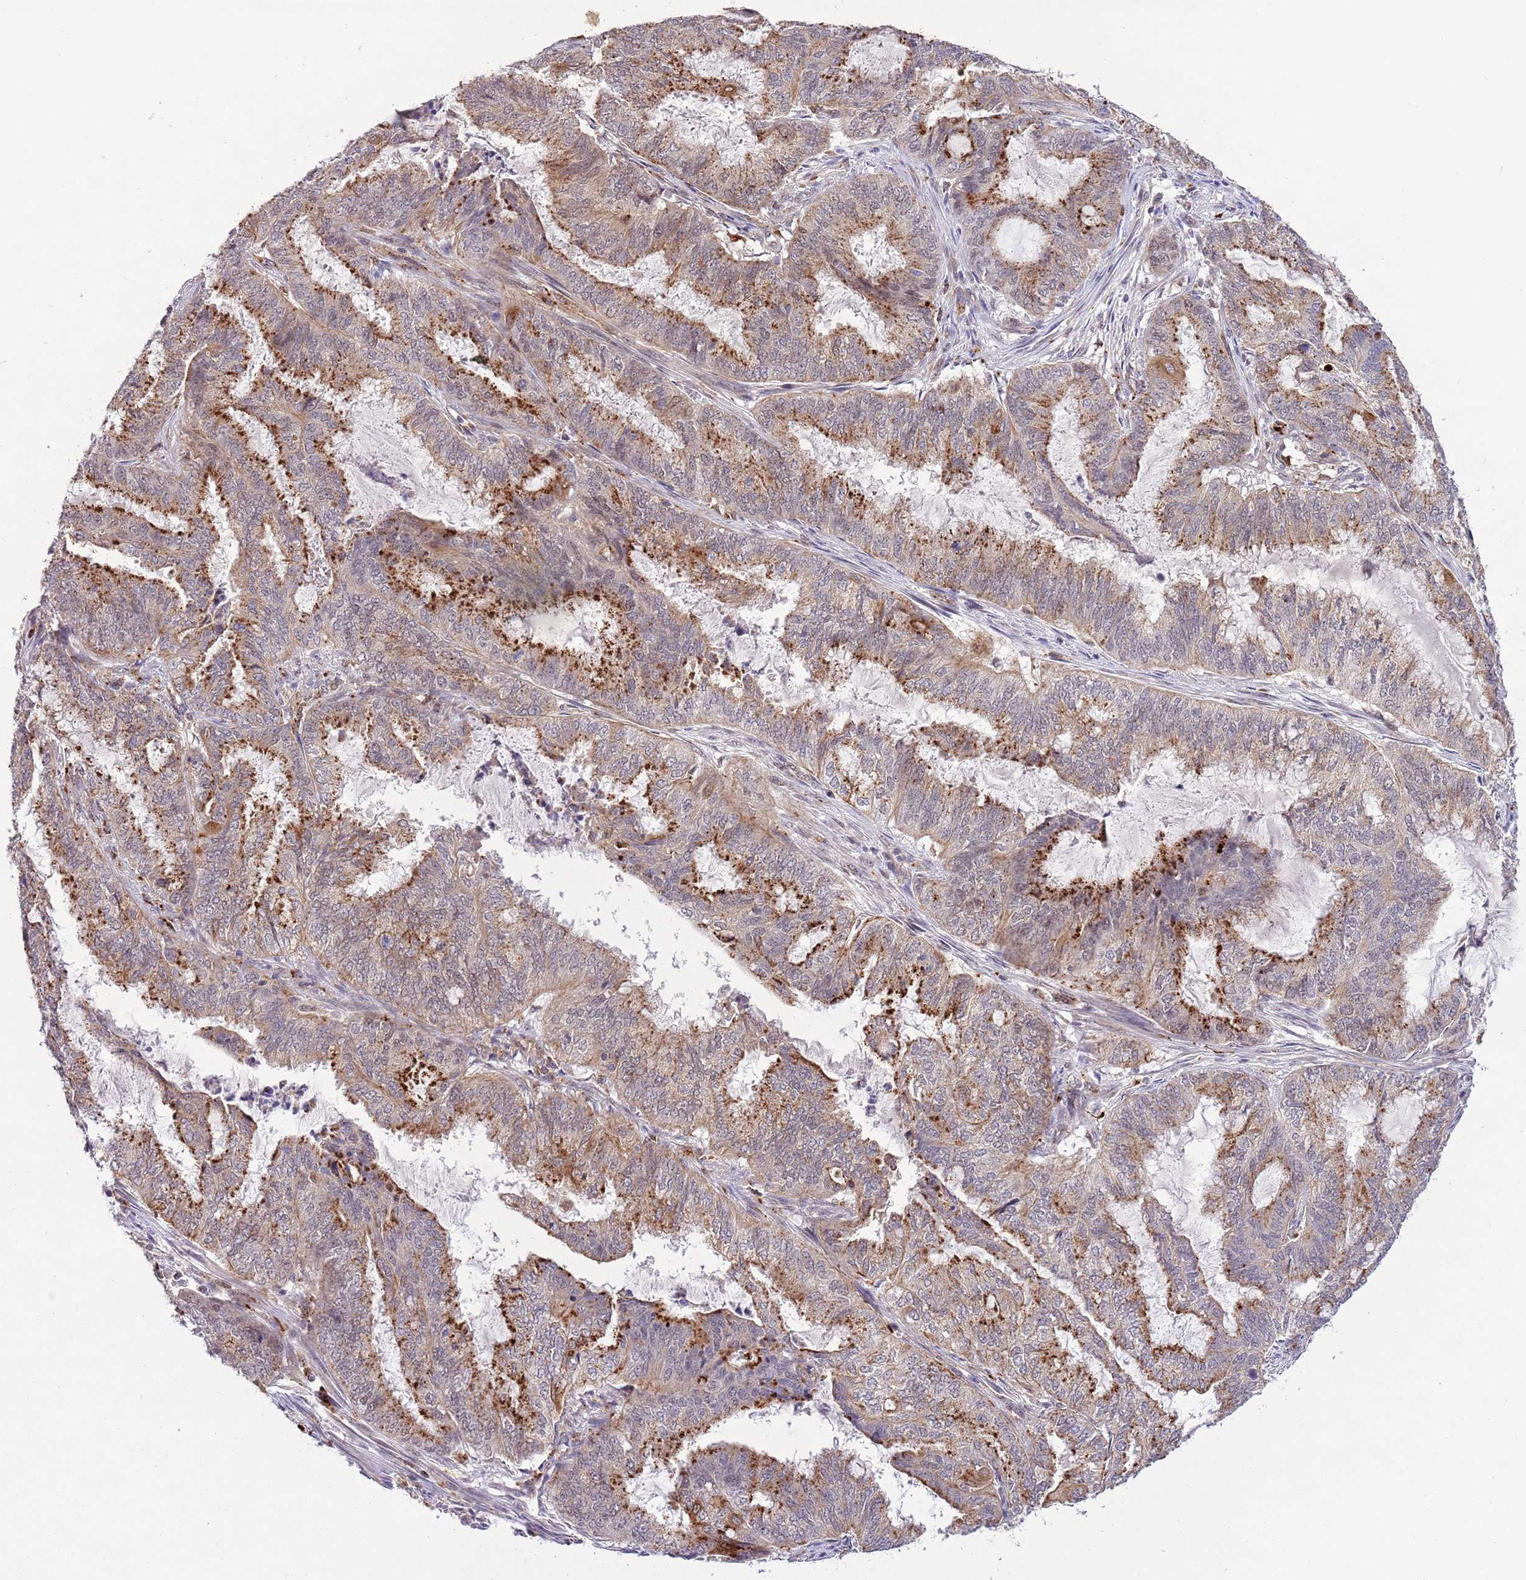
{"staining": {"intensity": "moderate", "quantity": ">75%", "location": "cytoplasmic/membranous,nuclear"}, "tissue": "endometrial cancer", "cell_type": "Tumor cells", "image_type": "cancer", "snomed": [{"axis": "morphology", "description": "Adenocarcinoma, NOS"}, {"axis": "topography", "description": "Endometrium"}], "caption": "A high-resolution micrograph shows immunohistochemistry (IHC) staining of adenocarcinoma (endometrial), which demonstrates moderate cytoplasmic/membranous and nuclear expression in approximately >75% of tumor cells.", "gene": "TRIM27", "patient": {"sex": "female", "age": 51}}